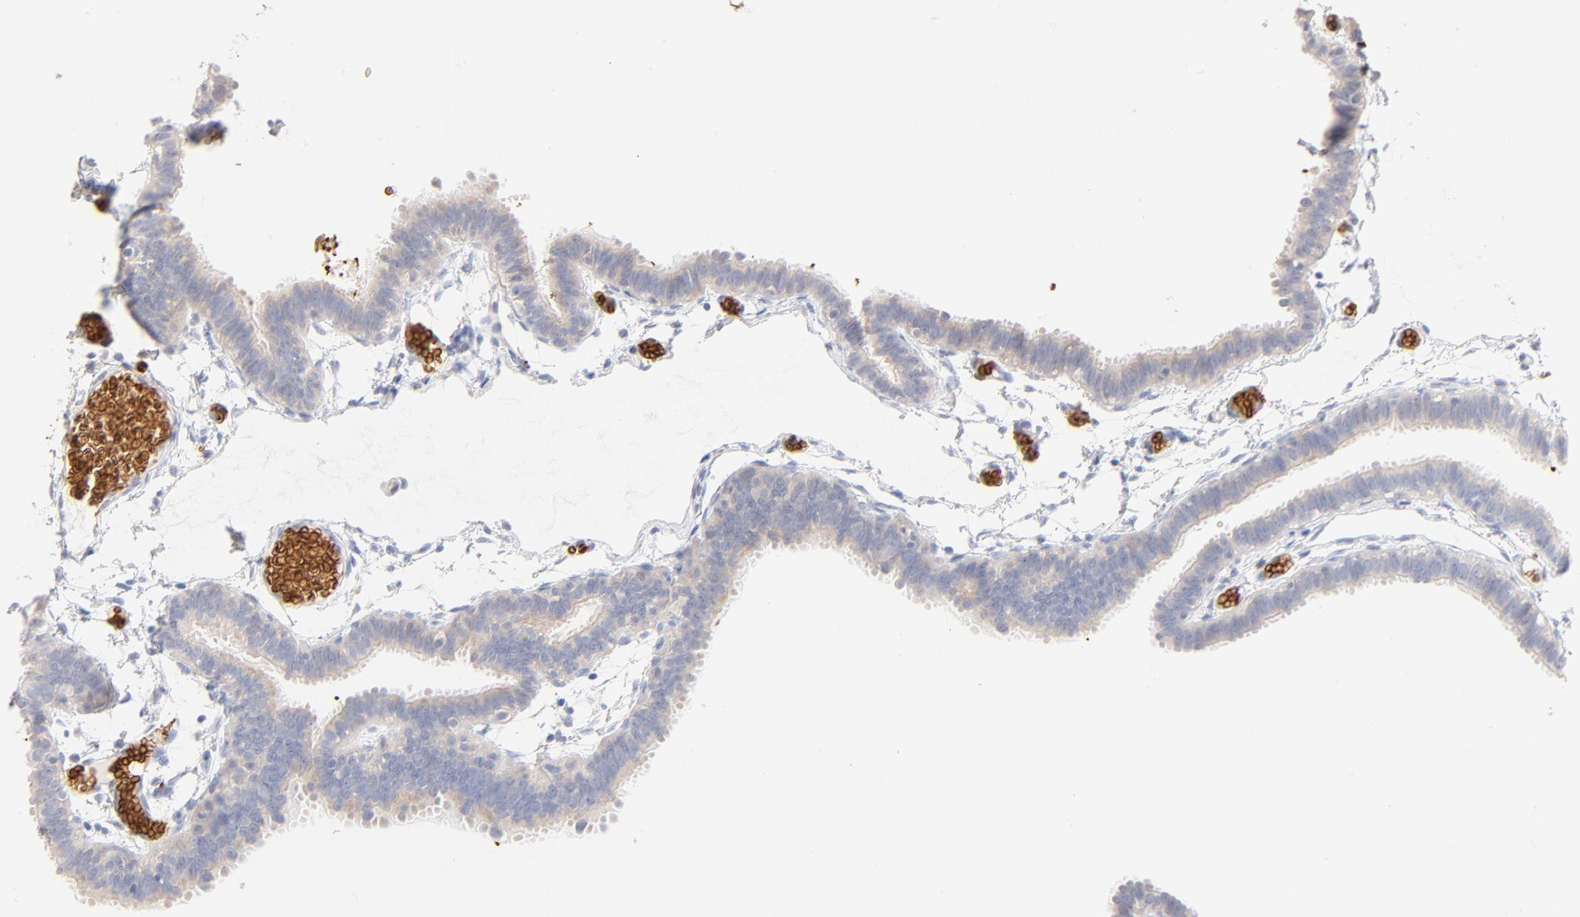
{"staining": {"intensity": "negative", "quantity": "none", "location": "none"}, "tissue": "fallopian tube", "cell_type": "Glandular cells", "image_type": "normal", "snomed": [{"axis": "morphology", "description": "Normal tissue, NOS"}, {"axis": "topography", "description": "Fallopian tube"}], "caption": "A histopathology image of human fallopian tube is negative for staining in glandular cells. (DAB IHC, high magnification).", "gene": "SPTB", "patient": {"sex": "female", "age": 29}}